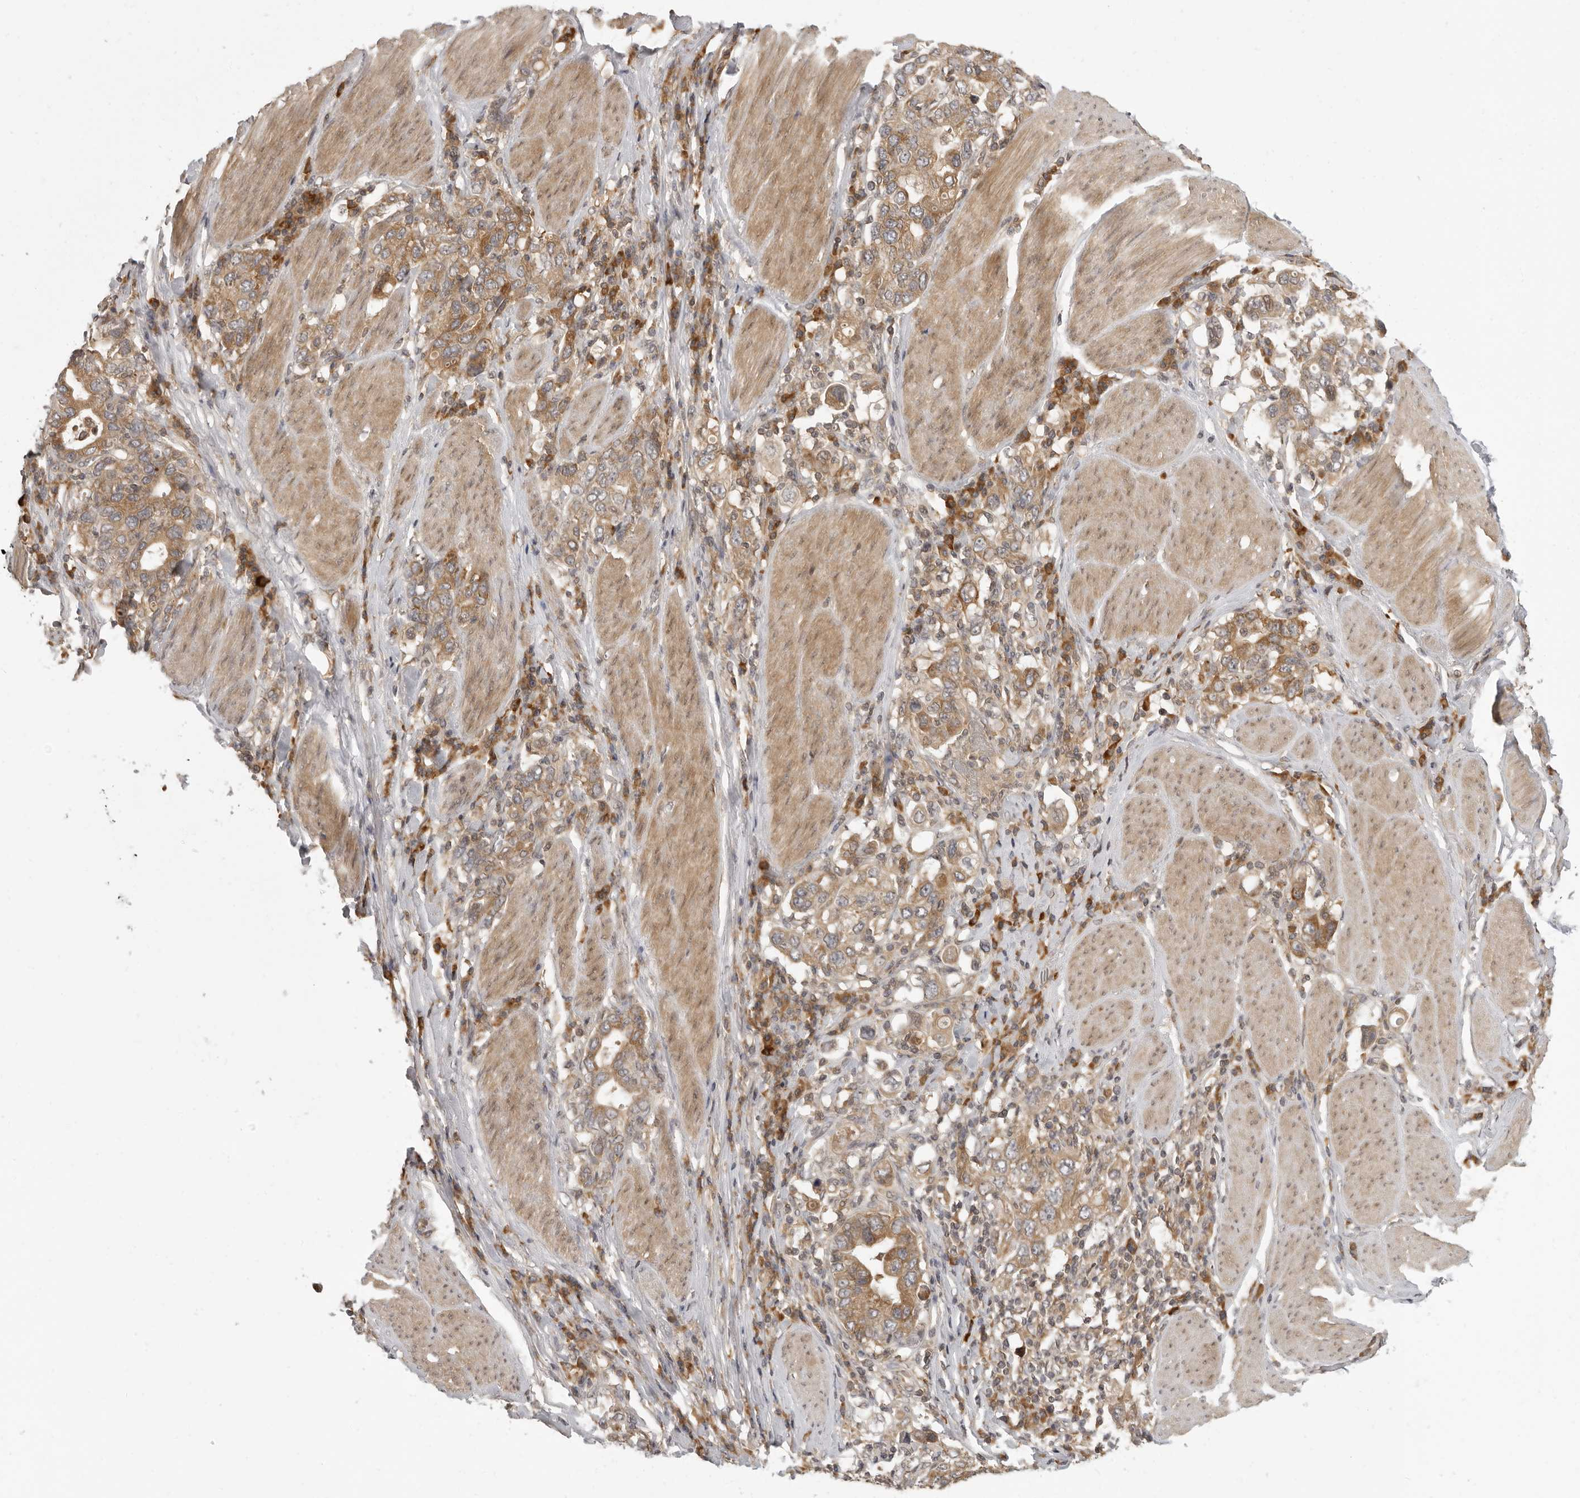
{"staining": {"intensity": "moderate", "quantity": ">75%", "location": "cytoplasmic/membranous"}, "tissue": "stomach cancer", "cell_type": "Tumor cells", "image_type": "cancer", "snomed": [{"axis": "morphology", "description": "Adenocarcinoma, NOS"}, {"axis": "topography", "description": "Stomach, upper"}], "caption": "Brown immunohistochemical staining in stomach adenocarcinoma shows moderate cytoplasmic/membranous expression in approximately >75% of tumor cells.", "gene": "PRRC2A", "patient": {"sex": "male", "age": 62}}